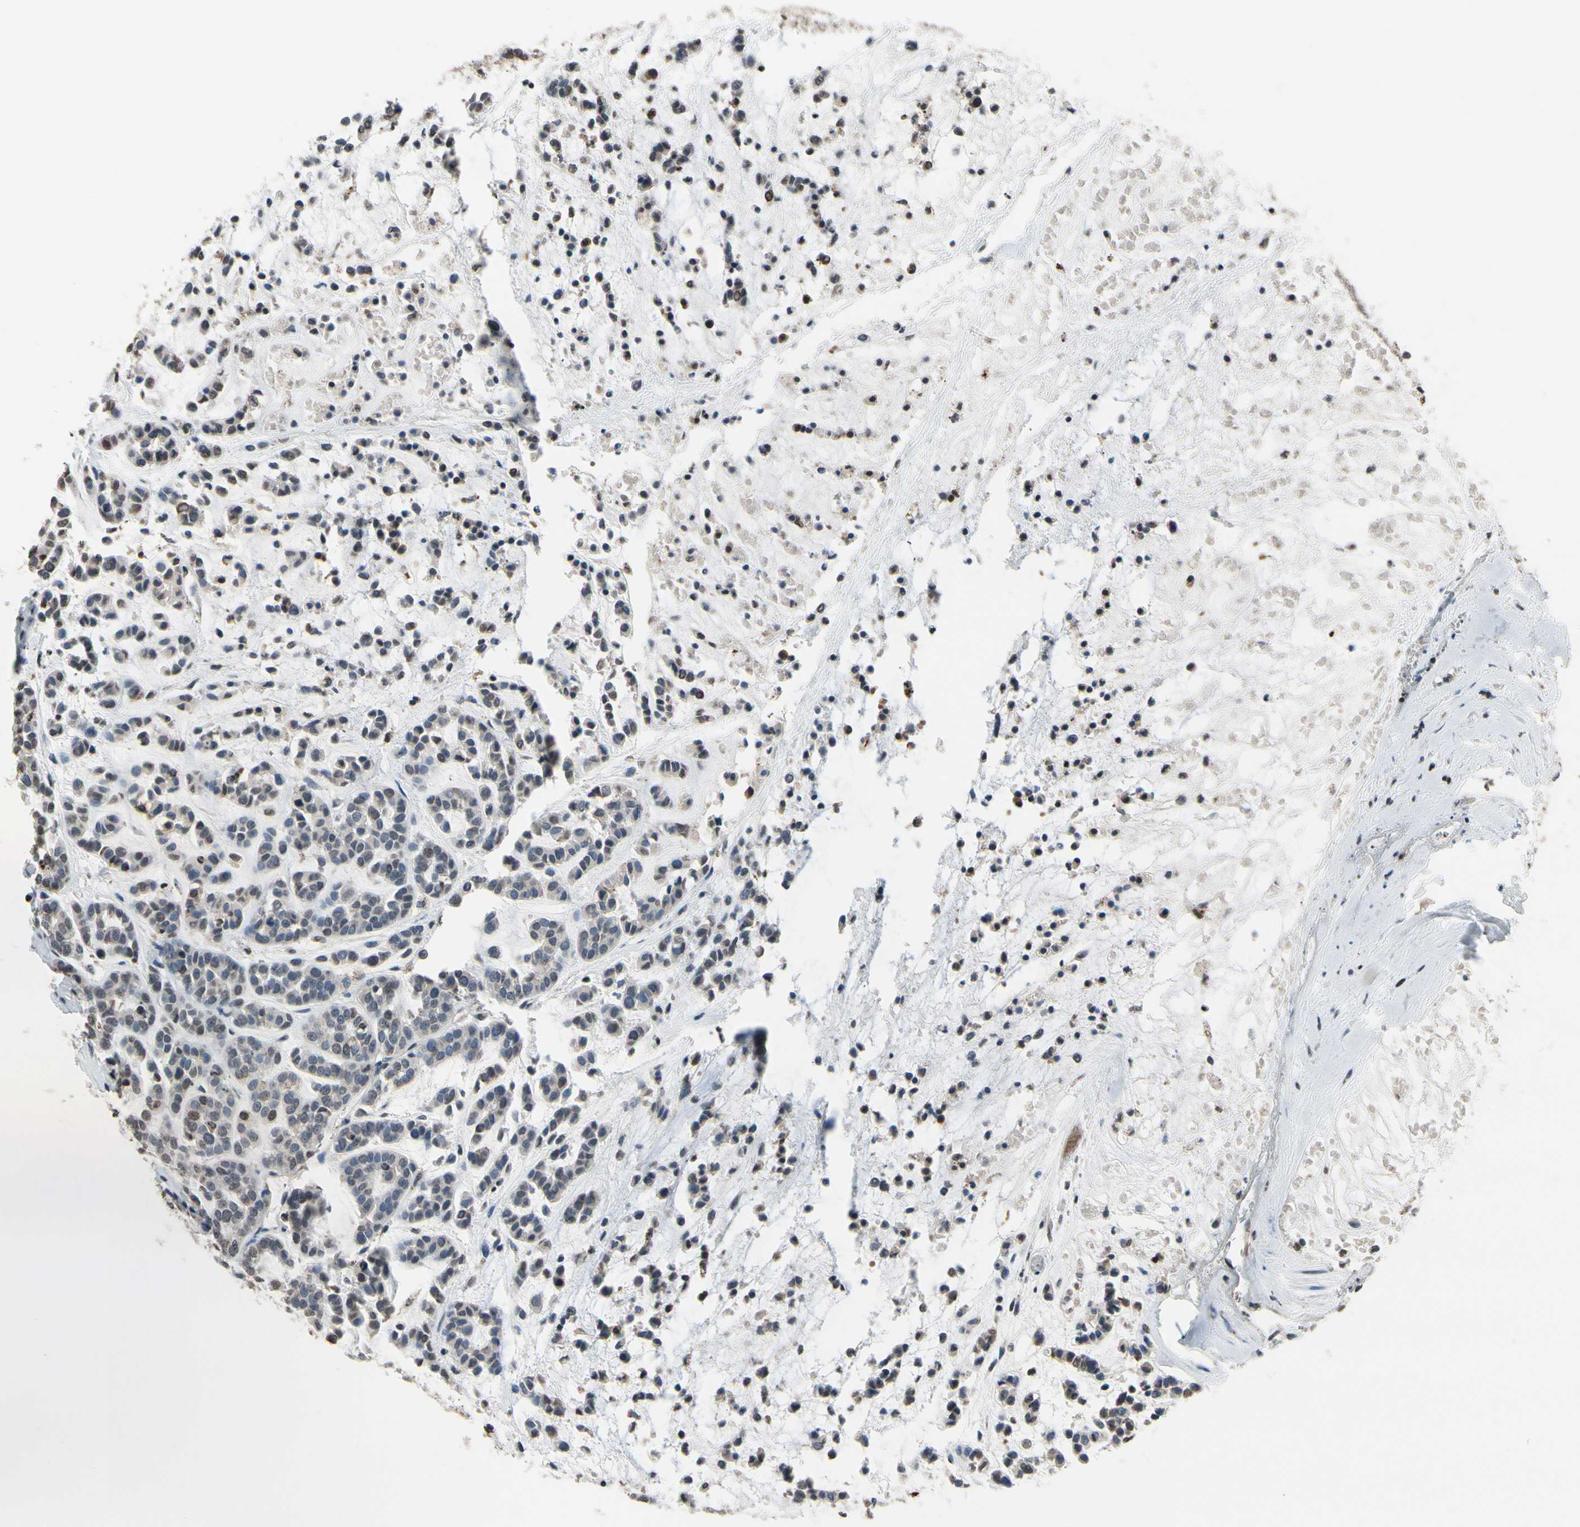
{"staining": {"intensity": "weak", "quantity": "<25%", "location": "cytoplasmic/membranous"}, "tissue": "head and neck cancer", "cell_type": "Tumor cells", "image_type": "cancer", "snomed": [{"axis": "morphology", "description": "Adenocarcinoma, NOS"}, {"axis": "morphology", "description": "Adenoma, NOS"}, {"axis": "topography", "description": "Head-Neck"}], "caption": "DAB immunohistochemical staining of head and neck adenocarcinoma exhibits no significant positivity in tumor cells.", "gene": "HIPK2", "patient": {"sex": "female", "age": 55}}